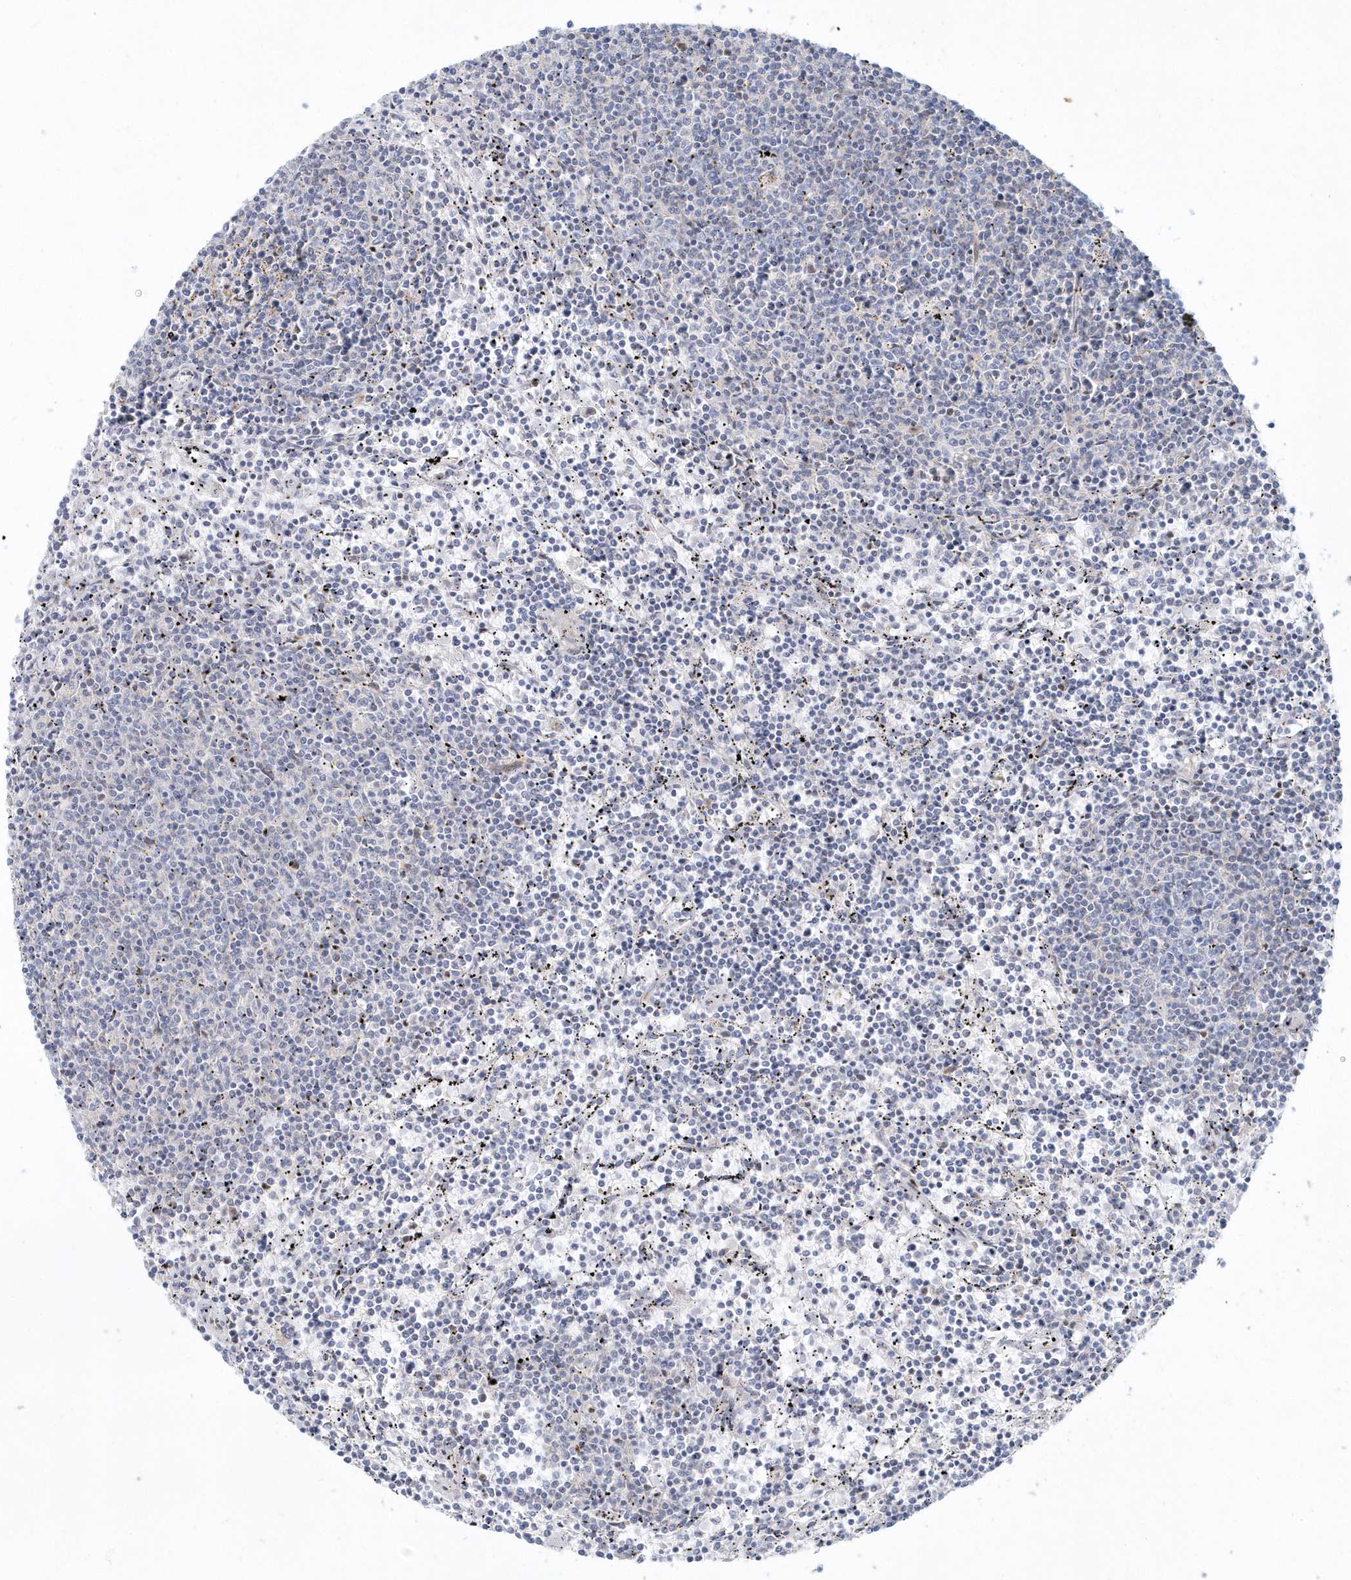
{"staining": {"intensity": "negative", "quantity": "none", "location": "none"}, "tissue": "lymphoma", "cell_type": "Tumor cells", "image_type": "cancer", "snomed": [{"axis": "morphology", "description": "Malignant lymphoma, non-Hodgkin's type, Low grade"}, {"axis": "topography", "description": "Spleen"}], "caption": "A high-resolution histopathology image shows immunohistochemistry staining of lymphoma, which demonstrates no significant positivity in tumor cells. The staining was performed using DAB to visualize the protein expression in brown, while the nuclei were stained in blue with hematoxylin (Magnification: 20x).", "gene": "DNAH1", "patient": {"sex": "female", "age": 50}}